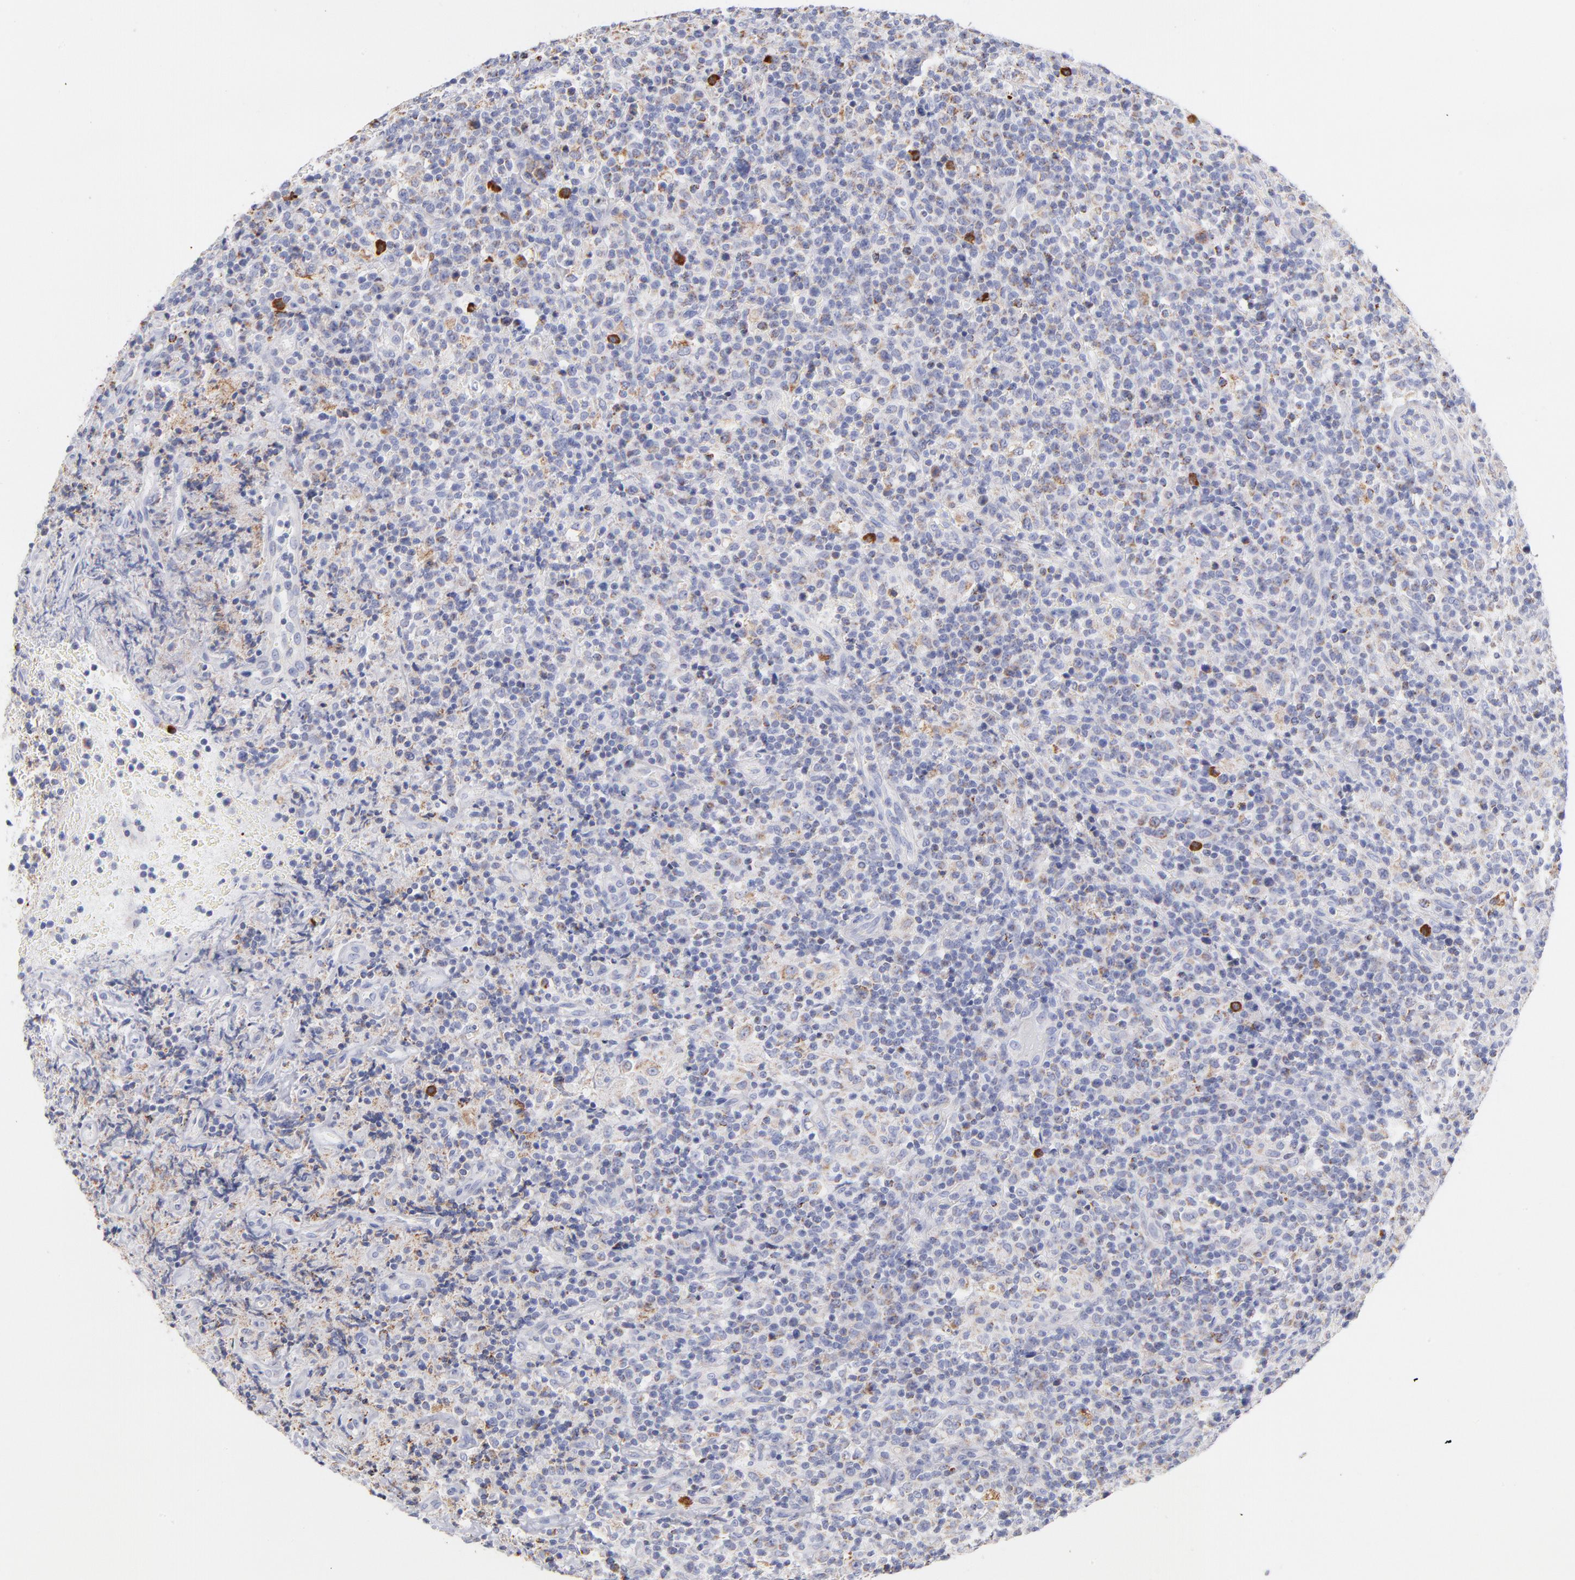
{"staining": {"intensity": "moderate", "quantity": "25%-75%", "location": "cytoplasmic/membranous"}, "tissue": "lymphoma", "cell_type": "Tumor cells", "image_type": "cancer", "snomed": [{"axis": "morphology", "description": "Hodgkin's disease, NOS"}, {"axis": "topography", "description": "Lymph node"}], "caption": "The histopathology image displays a brown stain indicating the presence of a protein in the cytoplasmic/membranous of tumor cells in Hodgkin's disease.", "gene": "AIFM1", "patient": {"sex": "male", "age": 65}}